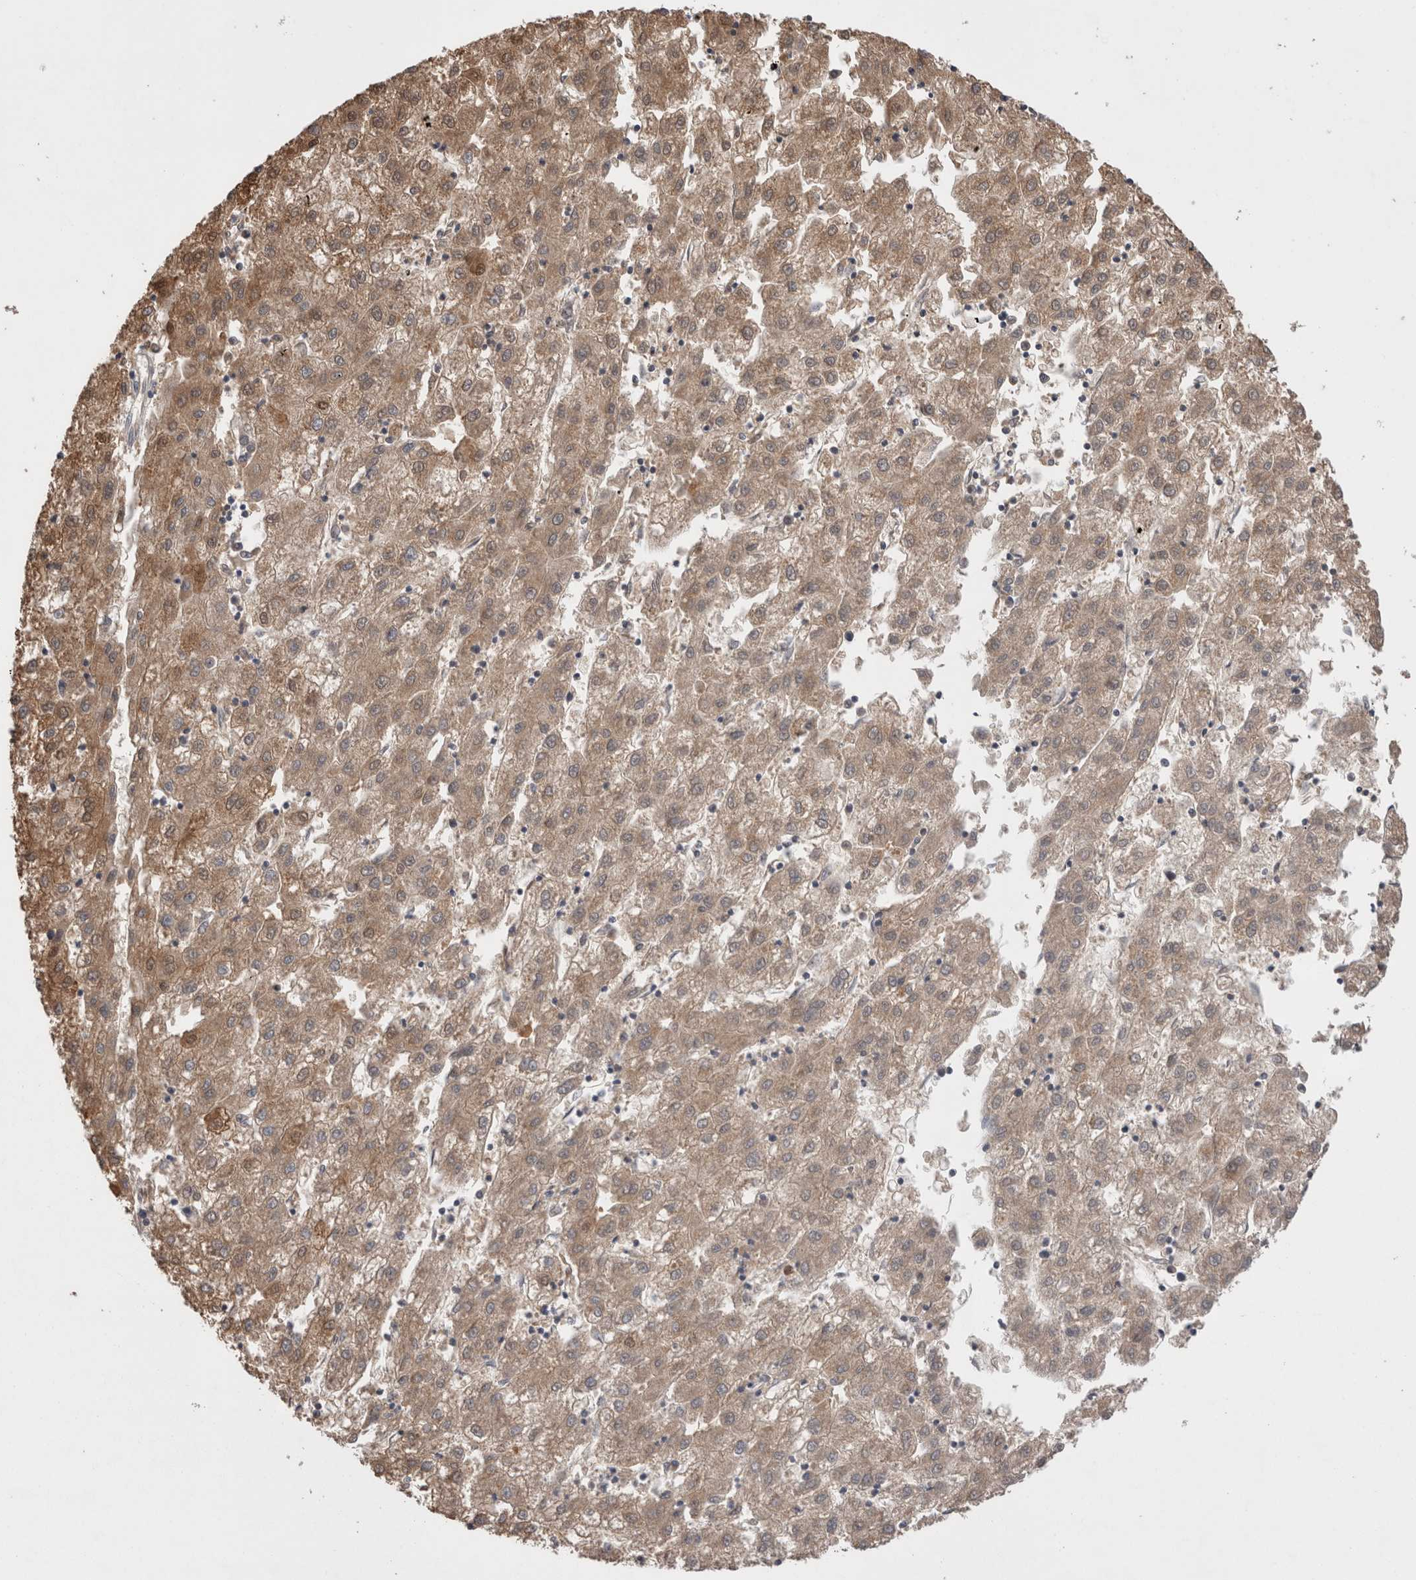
{"staining": {"intensity": "moderate", "quantity": ">75%", "location": "cytoplasmic/membranous,nuclear"}, "tissue": "liver cancer", "cell_type": "Tumor cells", "image_type": "cancer", "snomed": [{"axis": "morphology", "description": "Carcinoma, Hepatocellular, NOS"}, {"axis": "topography", "description": "Liver"}], "caption": "A photomicrograph of liver hepatocellular carcinoma stained for a protein reveals moderate cytoplasmic/membranous and nuclear brown staining in tumor cells.", "gene": "OTOR", "patient": {"sex": "male", "age": 72}}